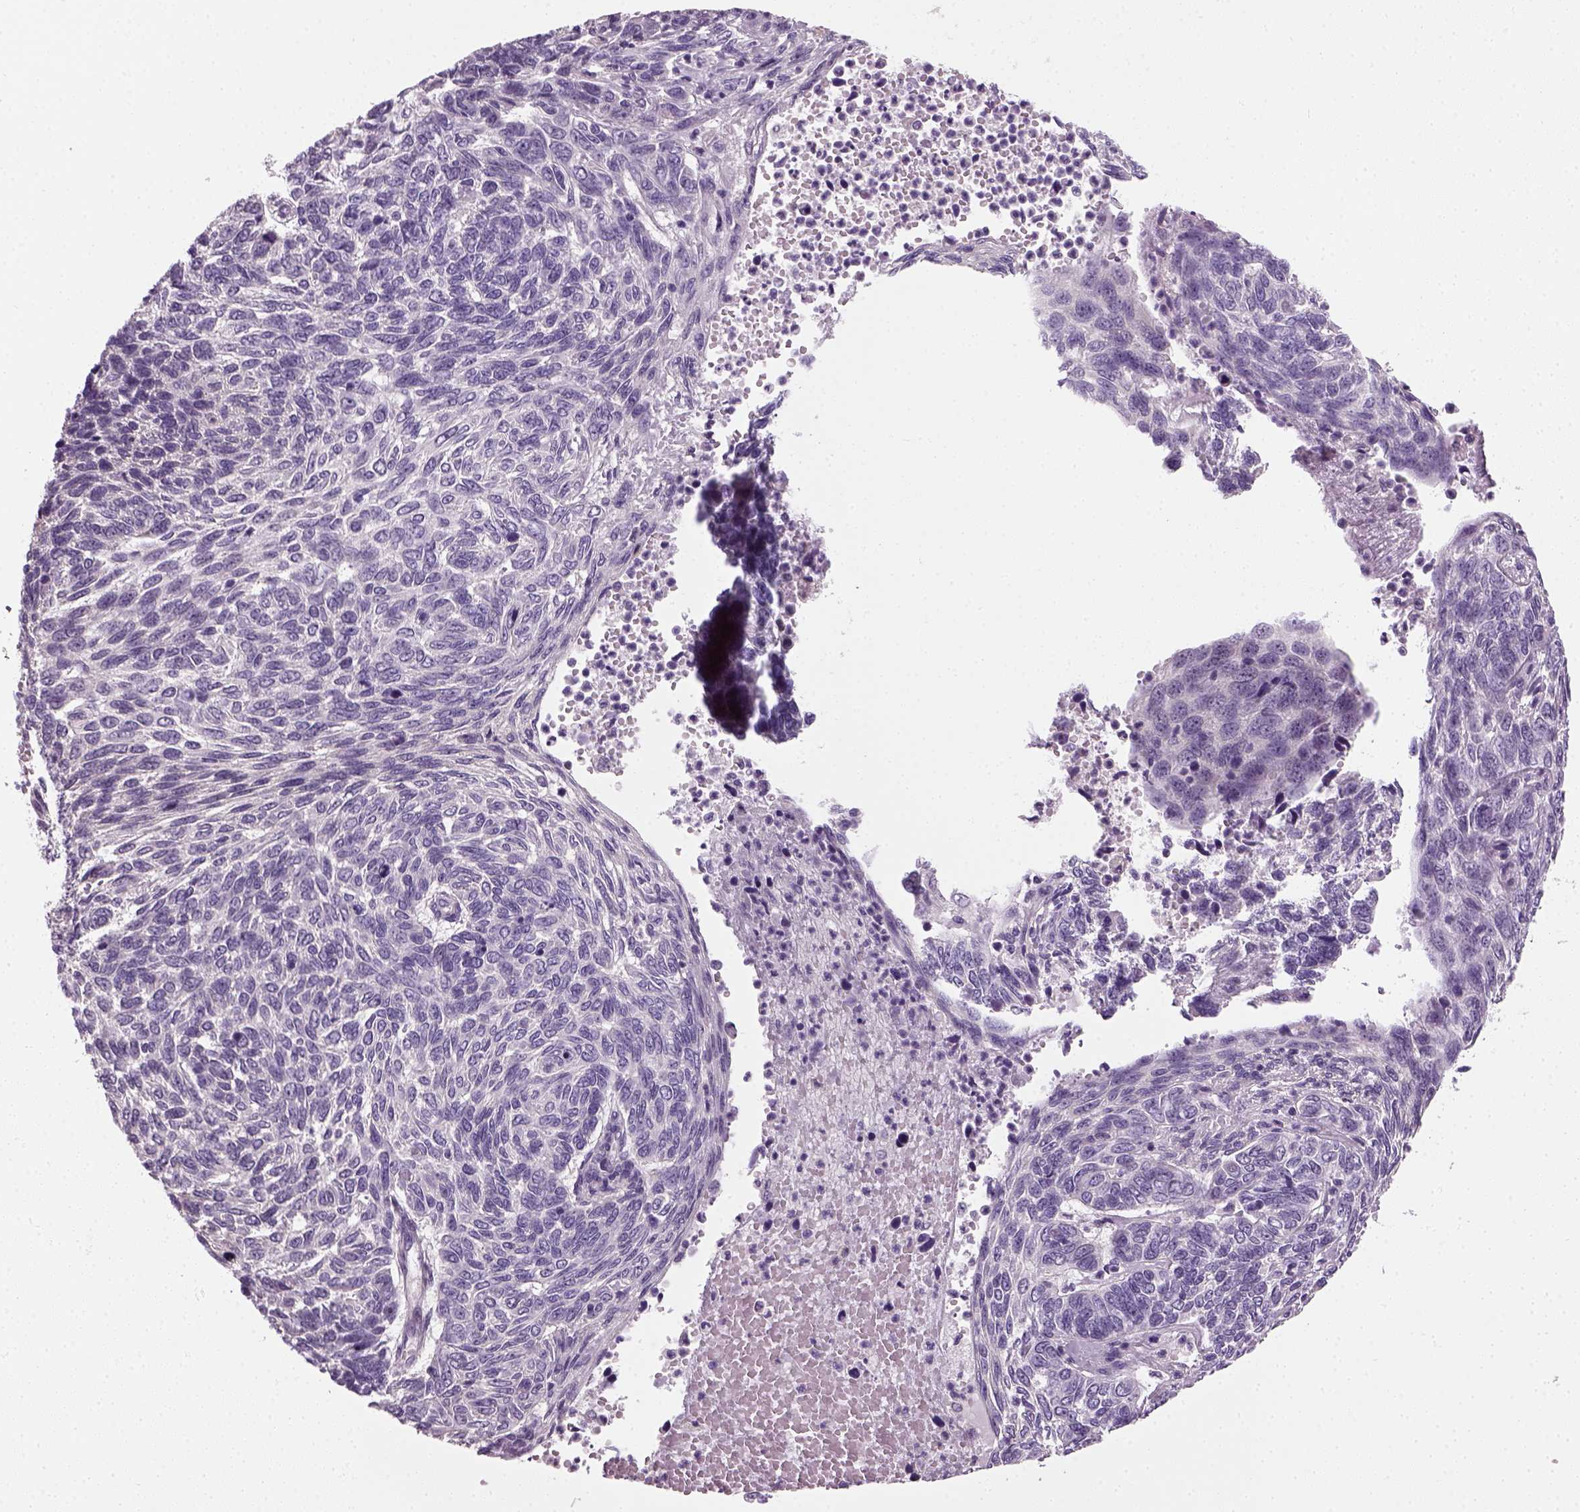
{"staining": {"intensity": "negative", "quantity": "none", "location": "none"}, "tissue": "skin cancer", "cell_type": "Tumor cells", "image_type": "cancer", "snomed": [{"axis": "morphology", "description": "Basal cell carcinoma"}, {"axis": "topography", "description": "Skin"}], "caption": "The immunohistochemistry photomicrograph has no significant staining in tumor cells of basal cell carcinoma (skin) tissue.", "gene": "ELOVL3", "patient": {"sex": "female", "age": 65}}